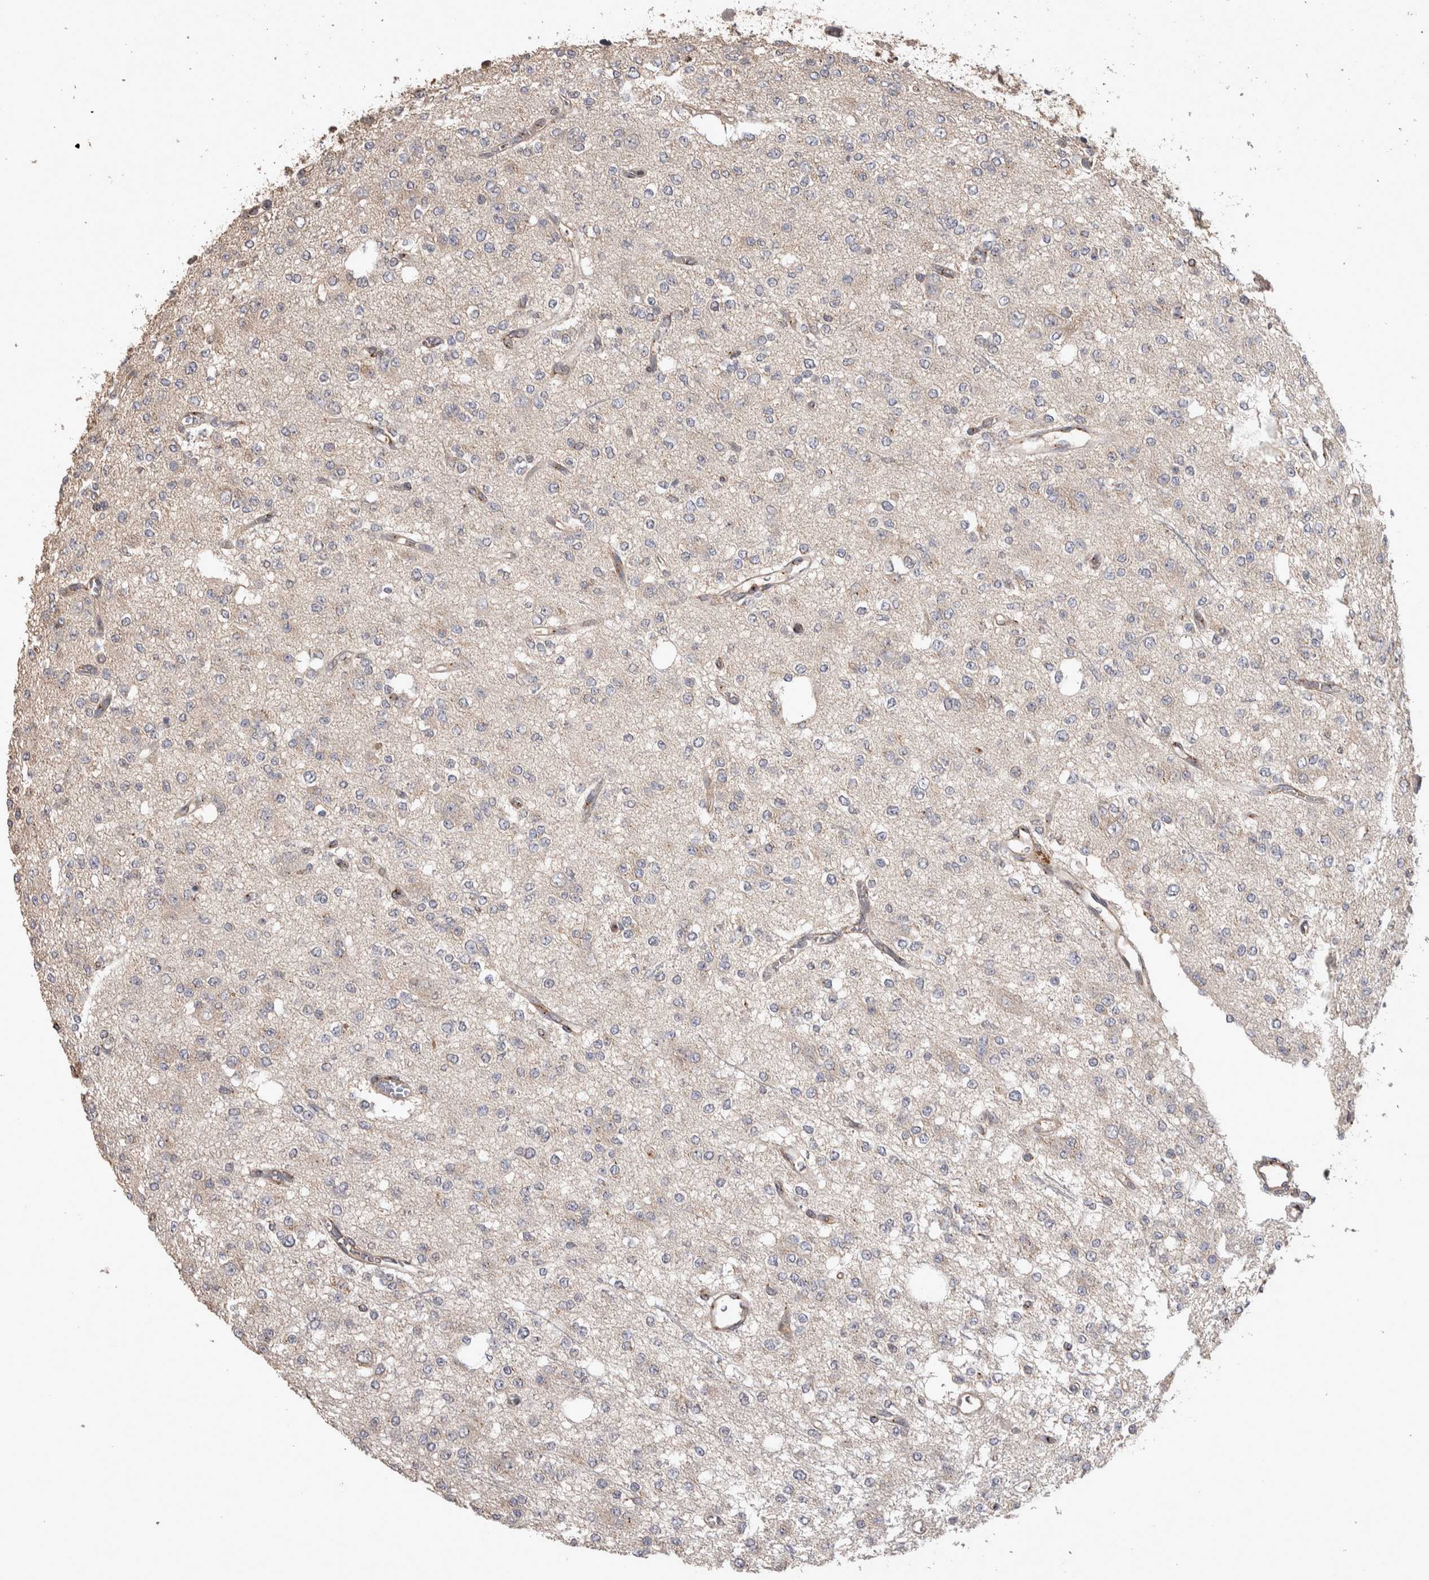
{"staining": {"intensity": "negative", "quantity": "none", "location": "none"}, "tissue": "glioma", "cell_type": "Tumor cells", "image_type": "cancer", "snomed": [{"axis": "morphology", "description": "Glioma, malignant, Low grade"}, {"axis": "topography", "description": "Brain"}], "caption": "This photomicrograph is of malignant low-grade glioma stained with IHC to label a protein in brown with the nuclei are counter-stained blue. There is no expression in tumor cells.", "gene": "IFRD1", "patient": {"sex": "male", "age": 38}}